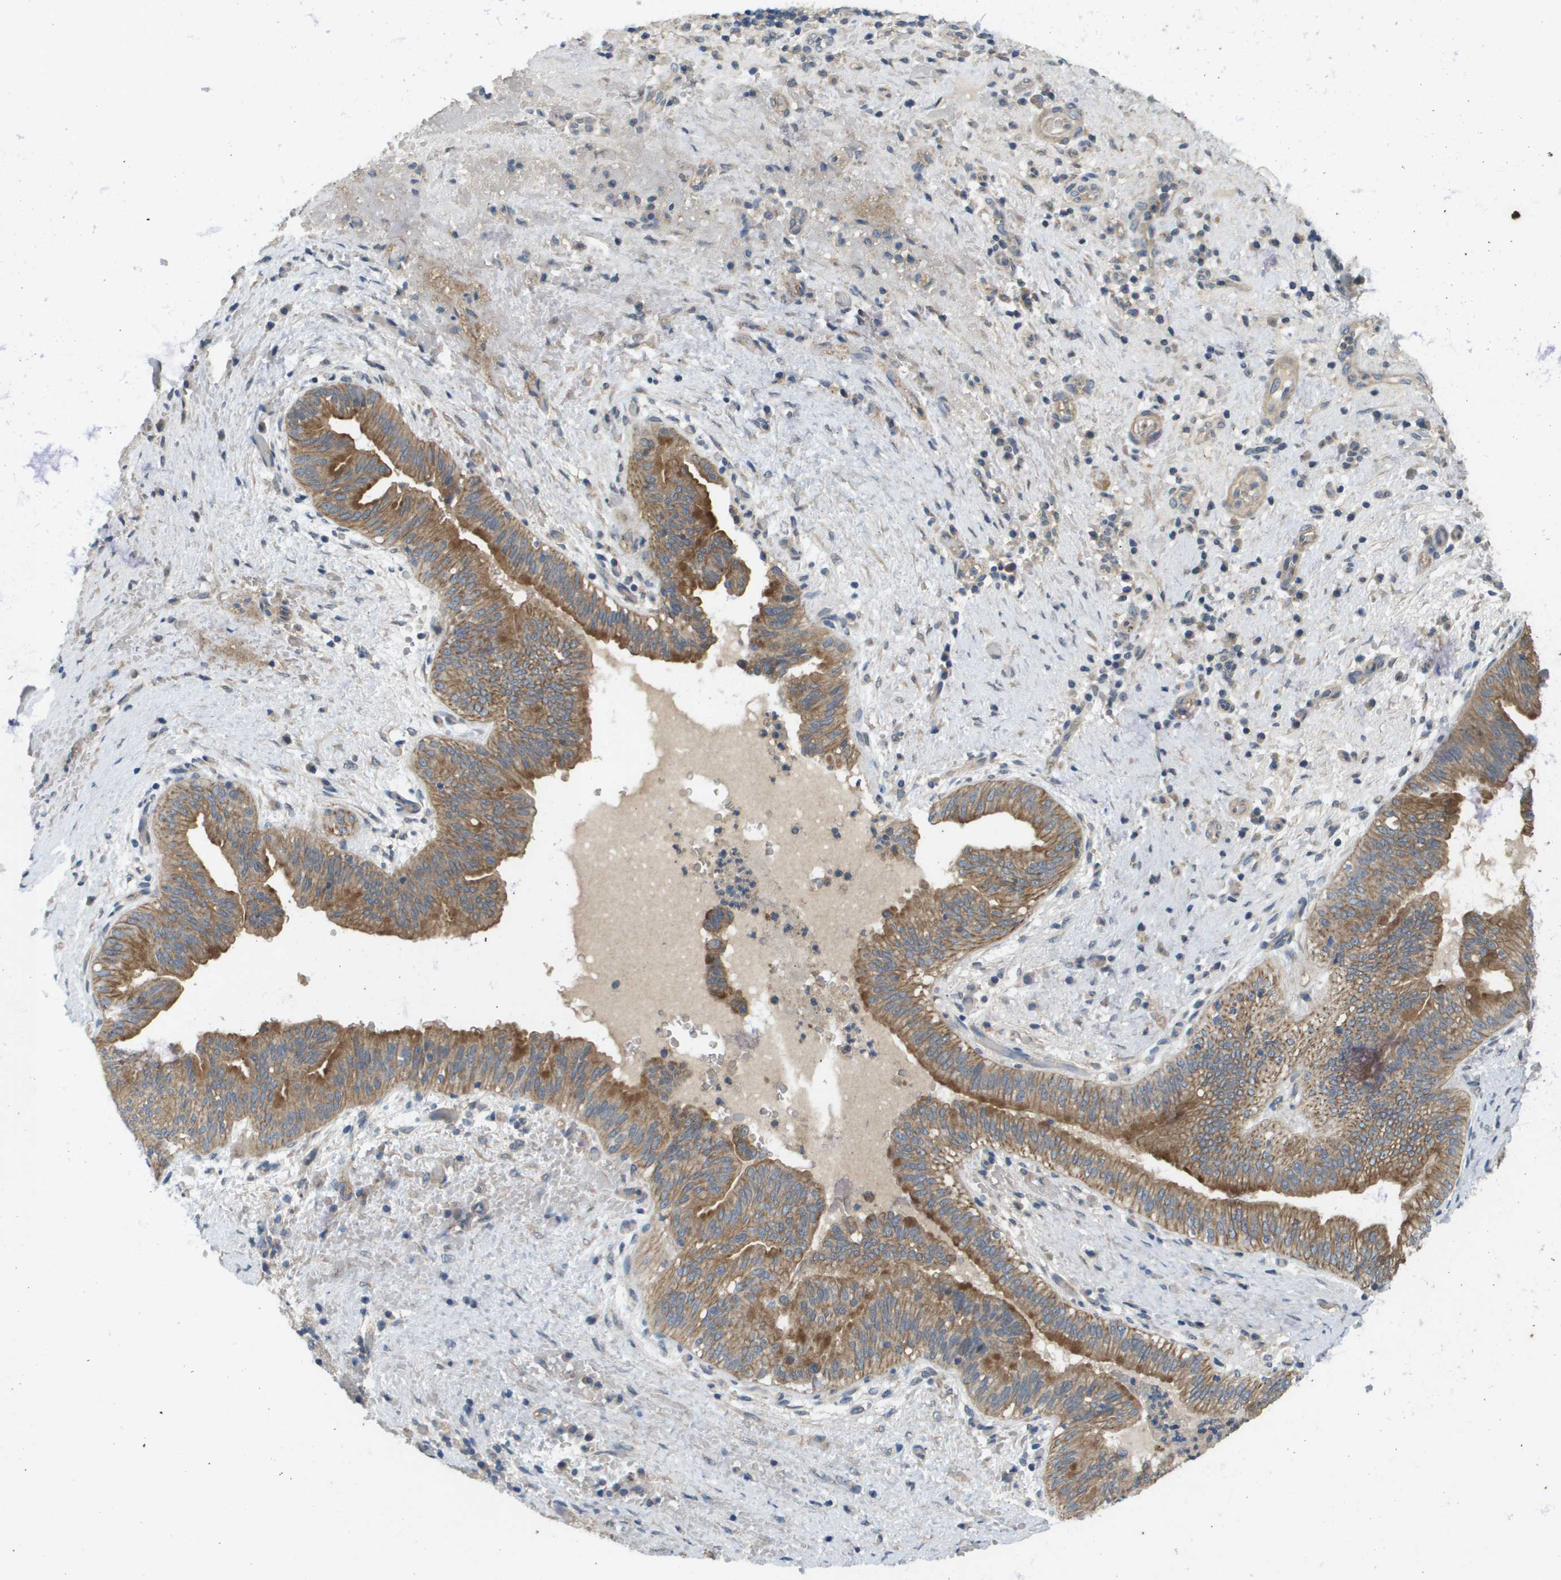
{"staining": {"intensity": "moderate", "quantity": ">75%", "location": "cytoplasmic/membranous"}, "tissue": "liver cancer", "cell_type": "Tumor cells", "image_type": "cancer", "snomed": [{"axis": "morphology", "description": "Cholangiocarcinoma"}, {"axis": "topography", "description": "Liver"}], "caption": "Human liver cholangiocarcinoma stained with a protein marker exhibits moderate staining in tumor cells.", "gene": "KRT23", "patient": {"sex": "female", "age": 38}}